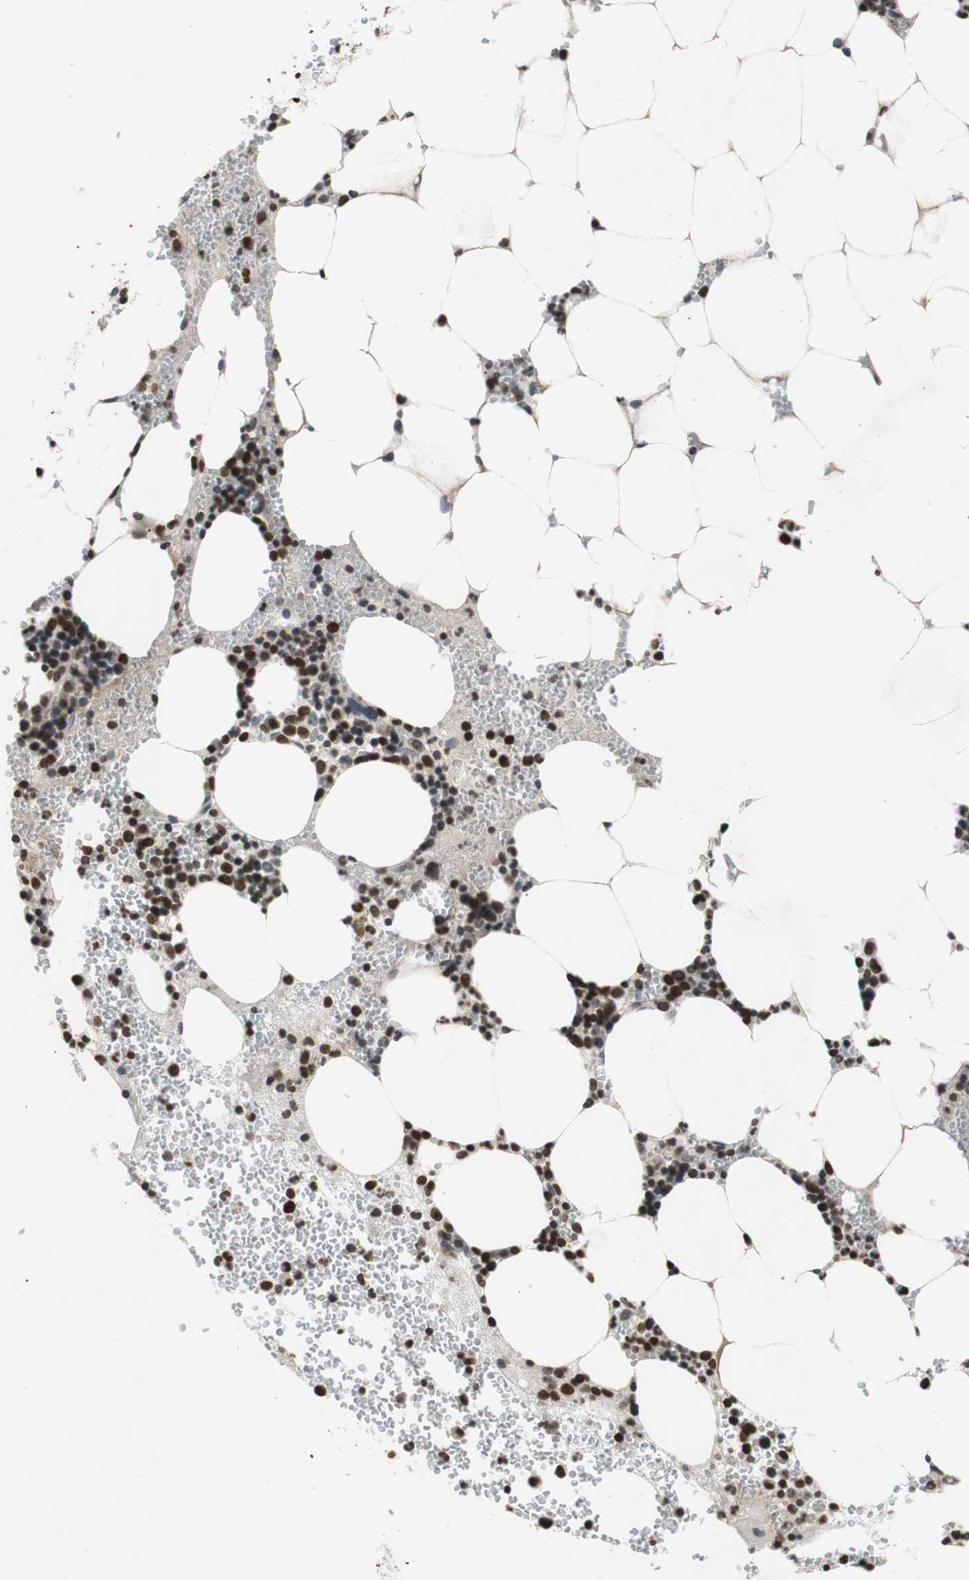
{"staining": {"intensity": "strong", "quantity": ">75%", "location": "nuclear"}, "tissue": "bone marrow", "cell_type": "Hematopoietic cells", "image_type": "normal", "snomed": [{"axis": "morphology", "description": "Normal tissue, NOS"}, {"axis": "morphology", "description": "Inflammation, NOS"}, {"axis": "topography", "description": "Bone marrow"}], "caption": "Protein analysis of normal bone marrow demonstrates strong nuclear staining in approximately >75% of hematopoietic cells.", "gene": "MCM6", "patient": {"sex": "female", "age": 76}}